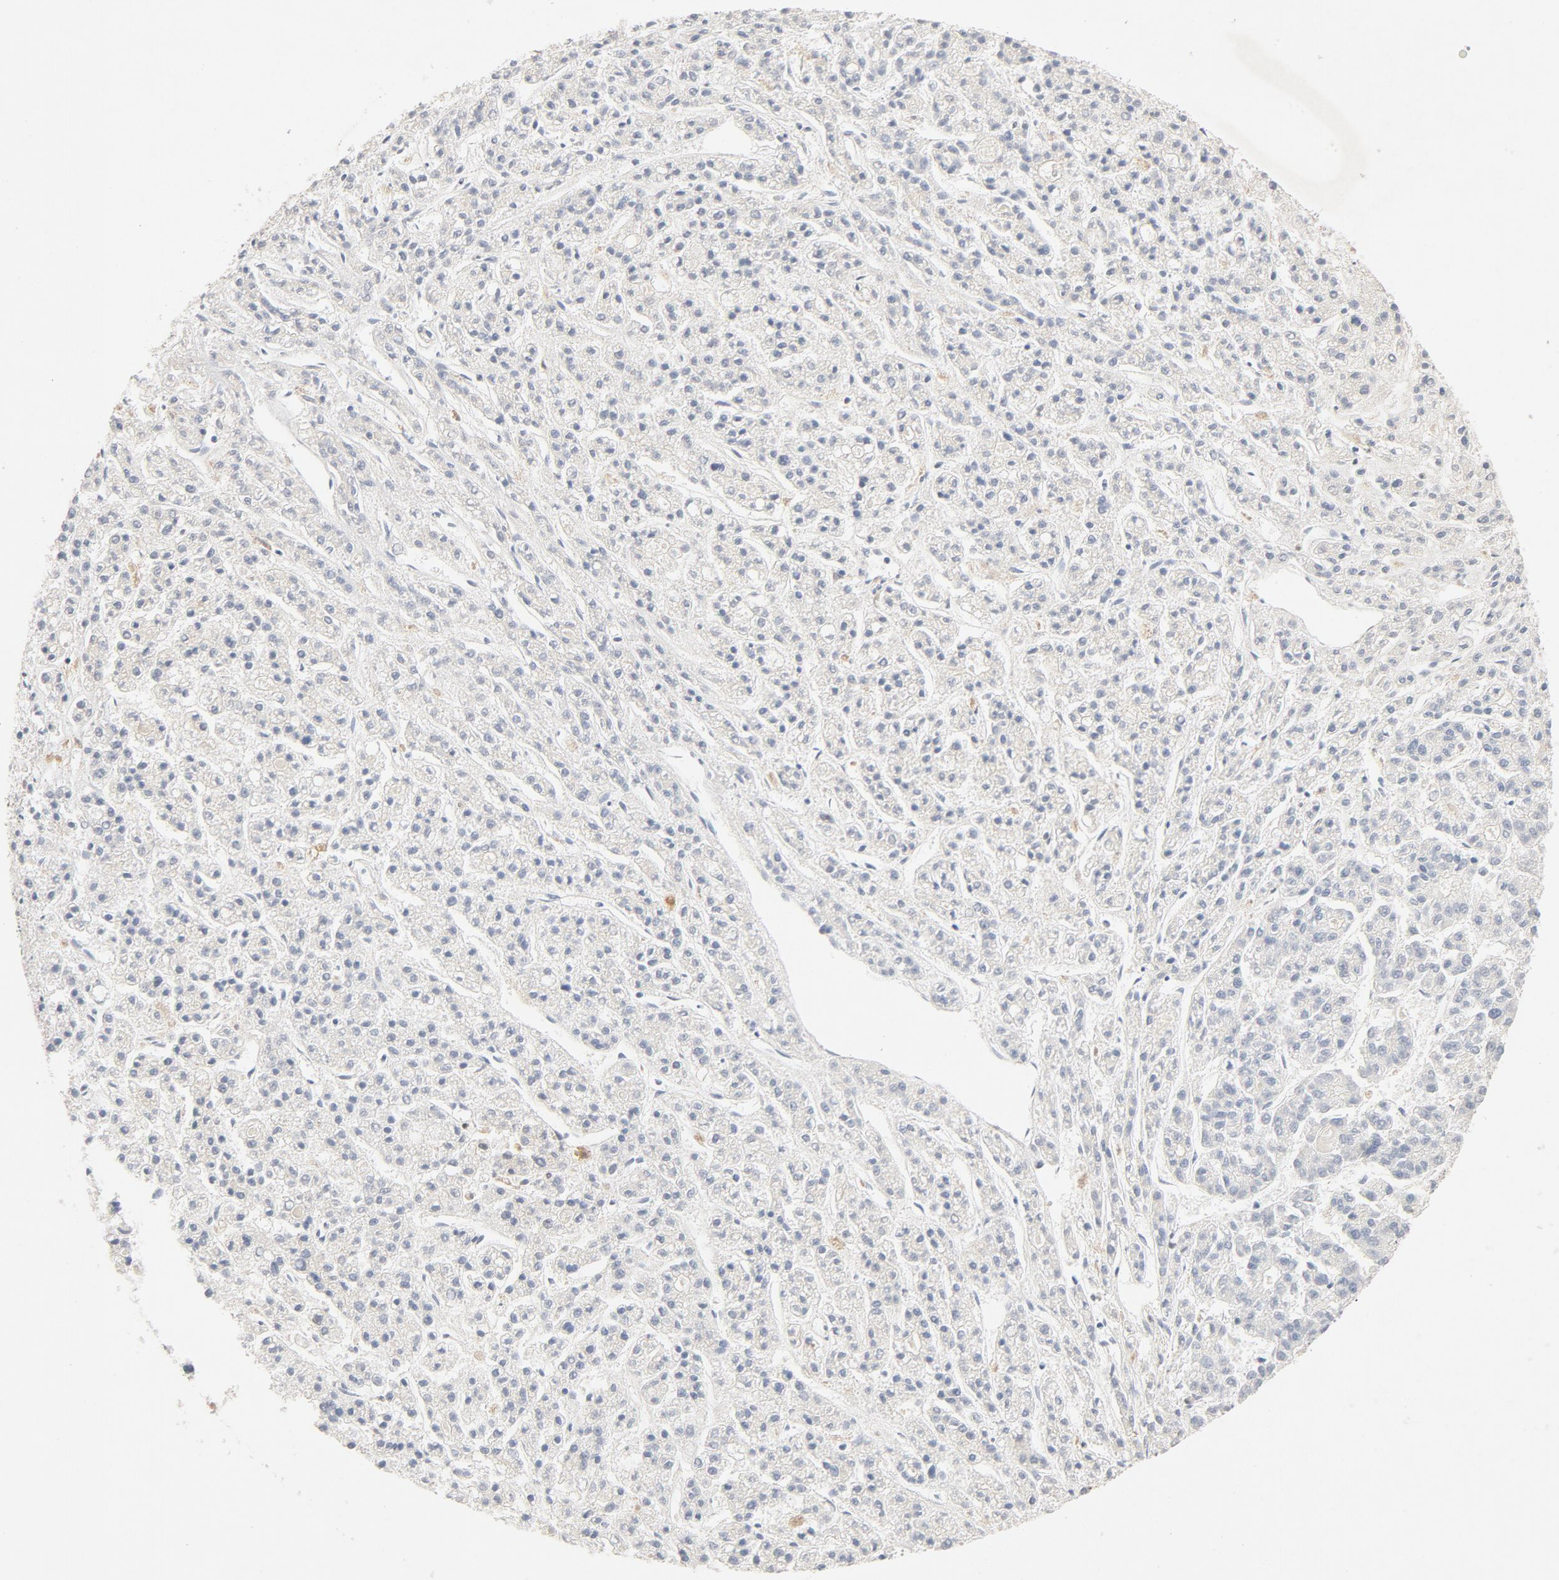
{"staining": {"intensity": "negative", "quantity": "none", "location": "none"}, "tissue": "liver cancer", "cell_type": "Tumor cells", "image_type": "cancer", "snomed": [{"axis": "morphology", "description": "Carcinoma, Hepatocellular, NOS"}, {"axis": "topography", "description": "Liver"}], "caption": "Immunohistochemistry of hepatocellular carcinoma (liver) reveals no expression in tumor cells.", "gene": "STAT1", "patient": {"sex": "male", "age": 70}}